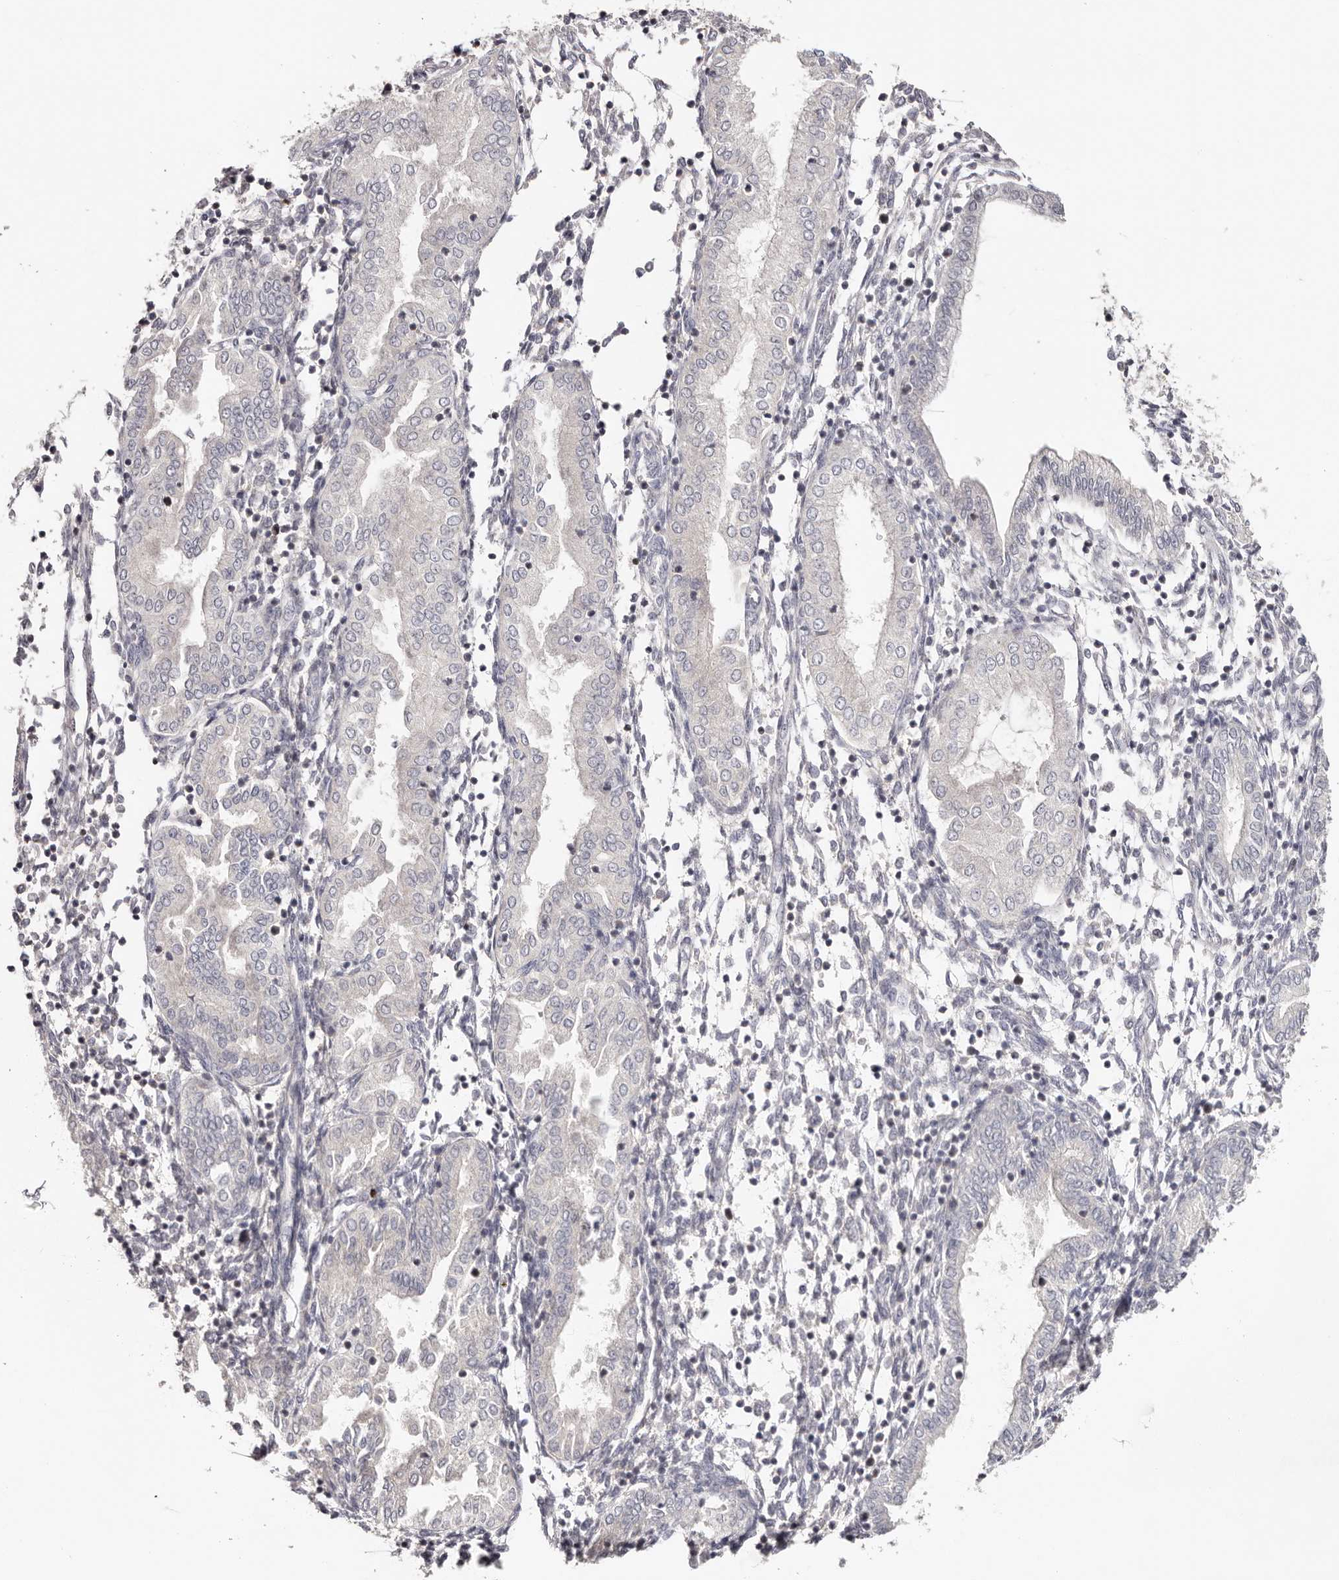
{"staining": {"intensity": "negative", "quantity": "none", "location": "none"}, "tissue": "endometrium", "cell_type": "Cells in endometrial stroma", "image_type": "normal", "snomed": [{"axis": "morphology", "description": "Normal tissue, NOS"}, {"axis": "topography", "description": "Endometrium"}], "caption": "Immunohistochemistry histopathology image of benign endometrium: endometrium stained with DAB displays no significant protein staining in cells in endometrial stroma. (Stains: DAB (3,3'-diaminobenzidine) IHC with hematoxylin counter stain, Microscopy: brightfield microscopy at high magnification).", "gene": "CCDC190", "patient": {"sex": "female", "age": 53}}